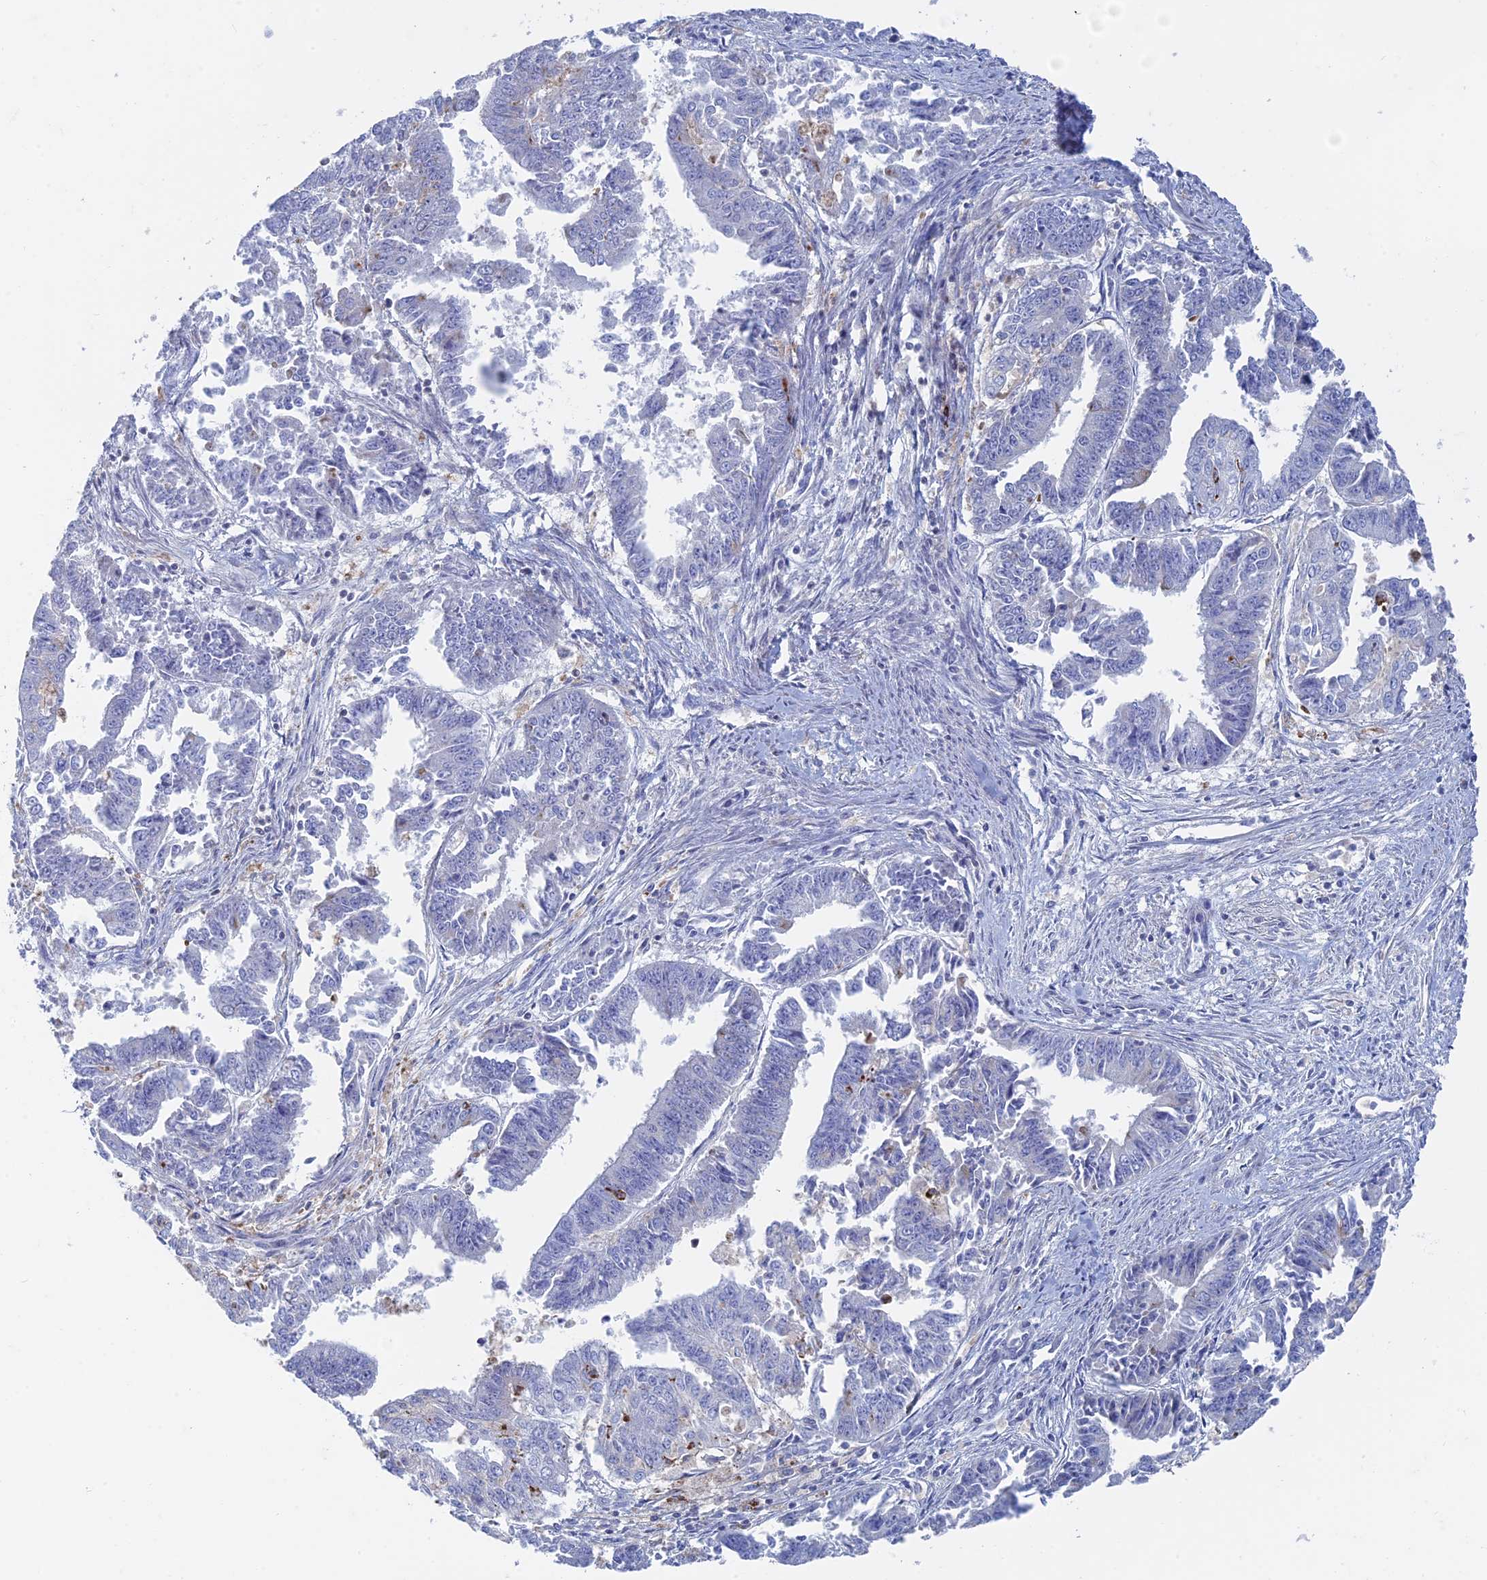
{"staining": {"intensity": "moderate", "quantity": "<25%", "location": "cytoplasmic/membranous"}, "tissue": "endometrial cancer", "cell_type": "Tumor cells", "image_type": "cancer", "snomed": [{"axis": "morphology", "description": "Adenocarcinoma, NOS"}, {"axis": "topography", "description": "Endometrium"}], "caption": "Brown immunohistochemical staining in human adenocarcinoma (endometrial) displays moderate cytoplasmic/membranous expression in approximately <25% of tumor cells. Immunohistochemistry stains the protein of interest in brown and the nuclei are stained blue.", "gene": "ALMS1", "patient": {"sex": "female", "age": 73}}